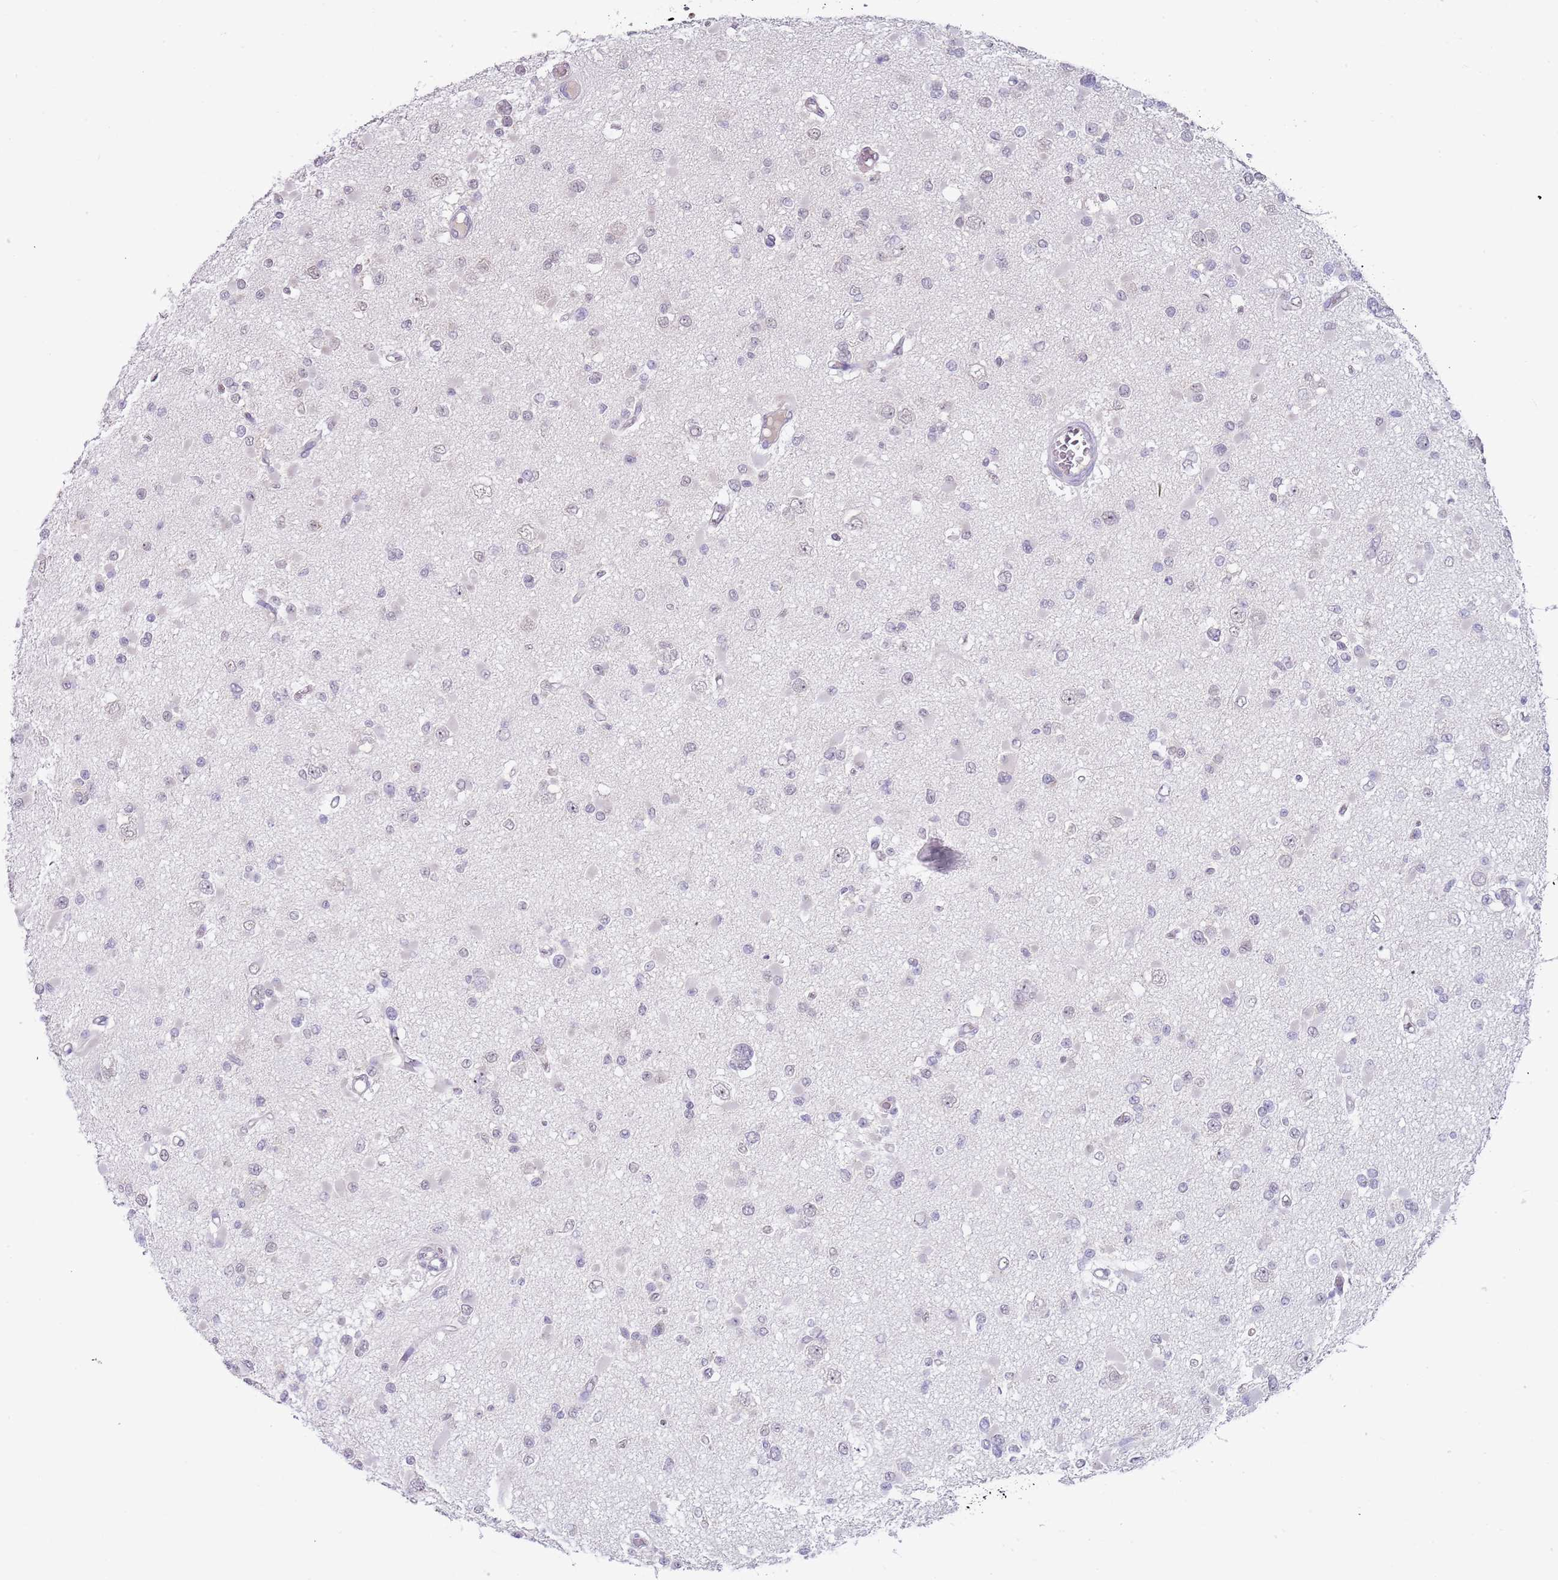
{"staining": {"intensity": "negative", "quantity": "none", "location": "none"}, "tissue": "glioma", "cell_type": "Tumor cells", "image_type": "cancer", "snomed": [{"axis": "morphology", "description": "Glioma, malignant, Low grade"}, {"axis": "topography", "description": "Brain"}], "caption": "DAB (3,3'-diaminobenzidine) immunohistochemical staining of malignant low-grade glioma shows no significant positivity in tumor cells.", "gene": "TNRC6C", "patient": {"sex": "female", "age": 22}}